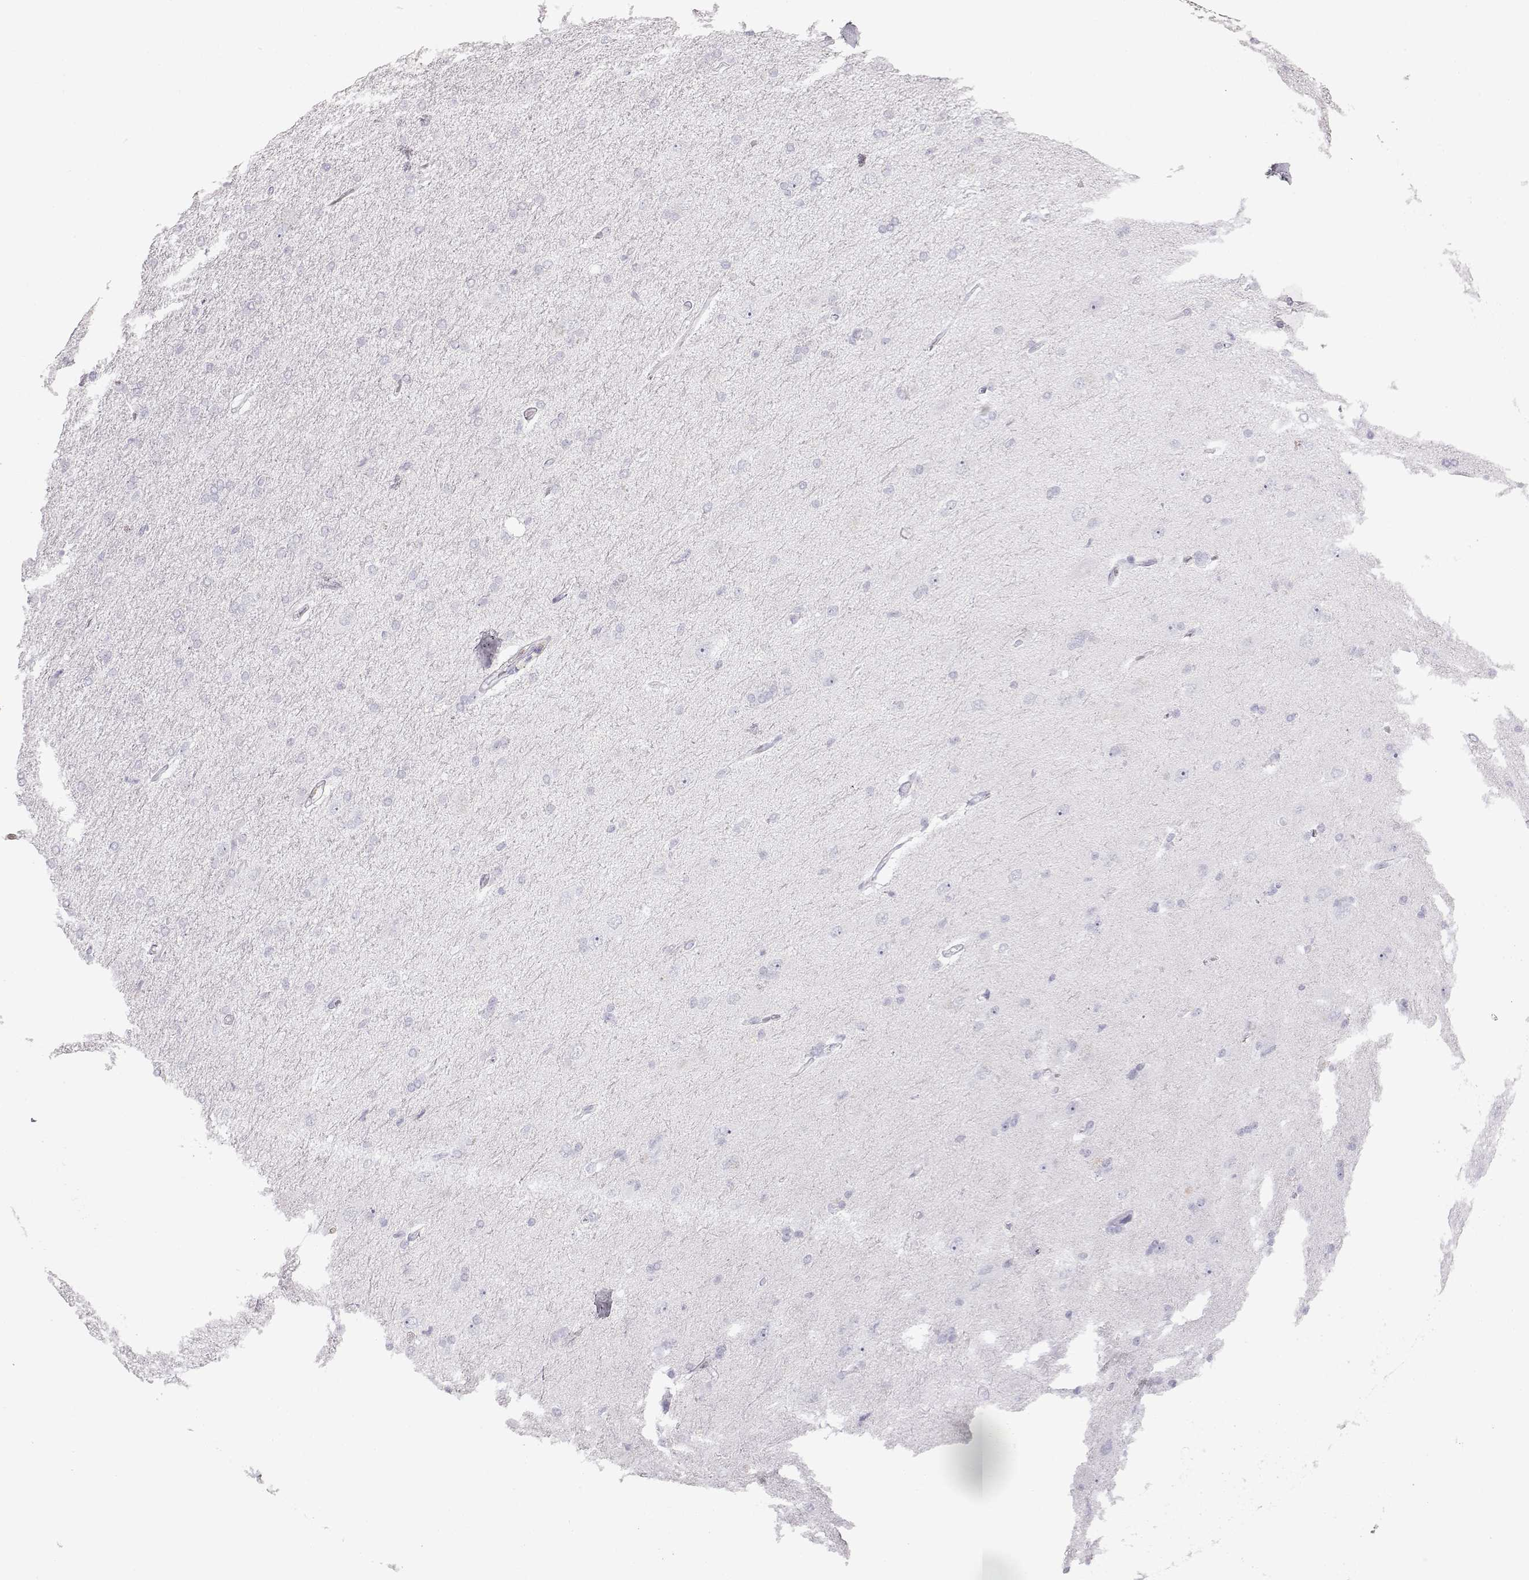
{"staining": {"intensity": "negative", "quantity": "none", "location": "none"}, "tissue": "glioma", "cell_type": "Tumor cells", "image_type": "cancer", "snomed": [{"axis": "morphology", "description": "Glioma, malignant, High grade"}, {"axis": "topography", "description": "Cerebral cortex"}], "caption": "The micrograph exhibits no significant expression in tumor cells of glioma. The staining is performed using DAB (3,3'-diaminobenzidine) brown chromogen with nuclei counter-stained in using hematoxylin.", "gene": "MIP", "patient": {"sex": "male", "age": 70}}